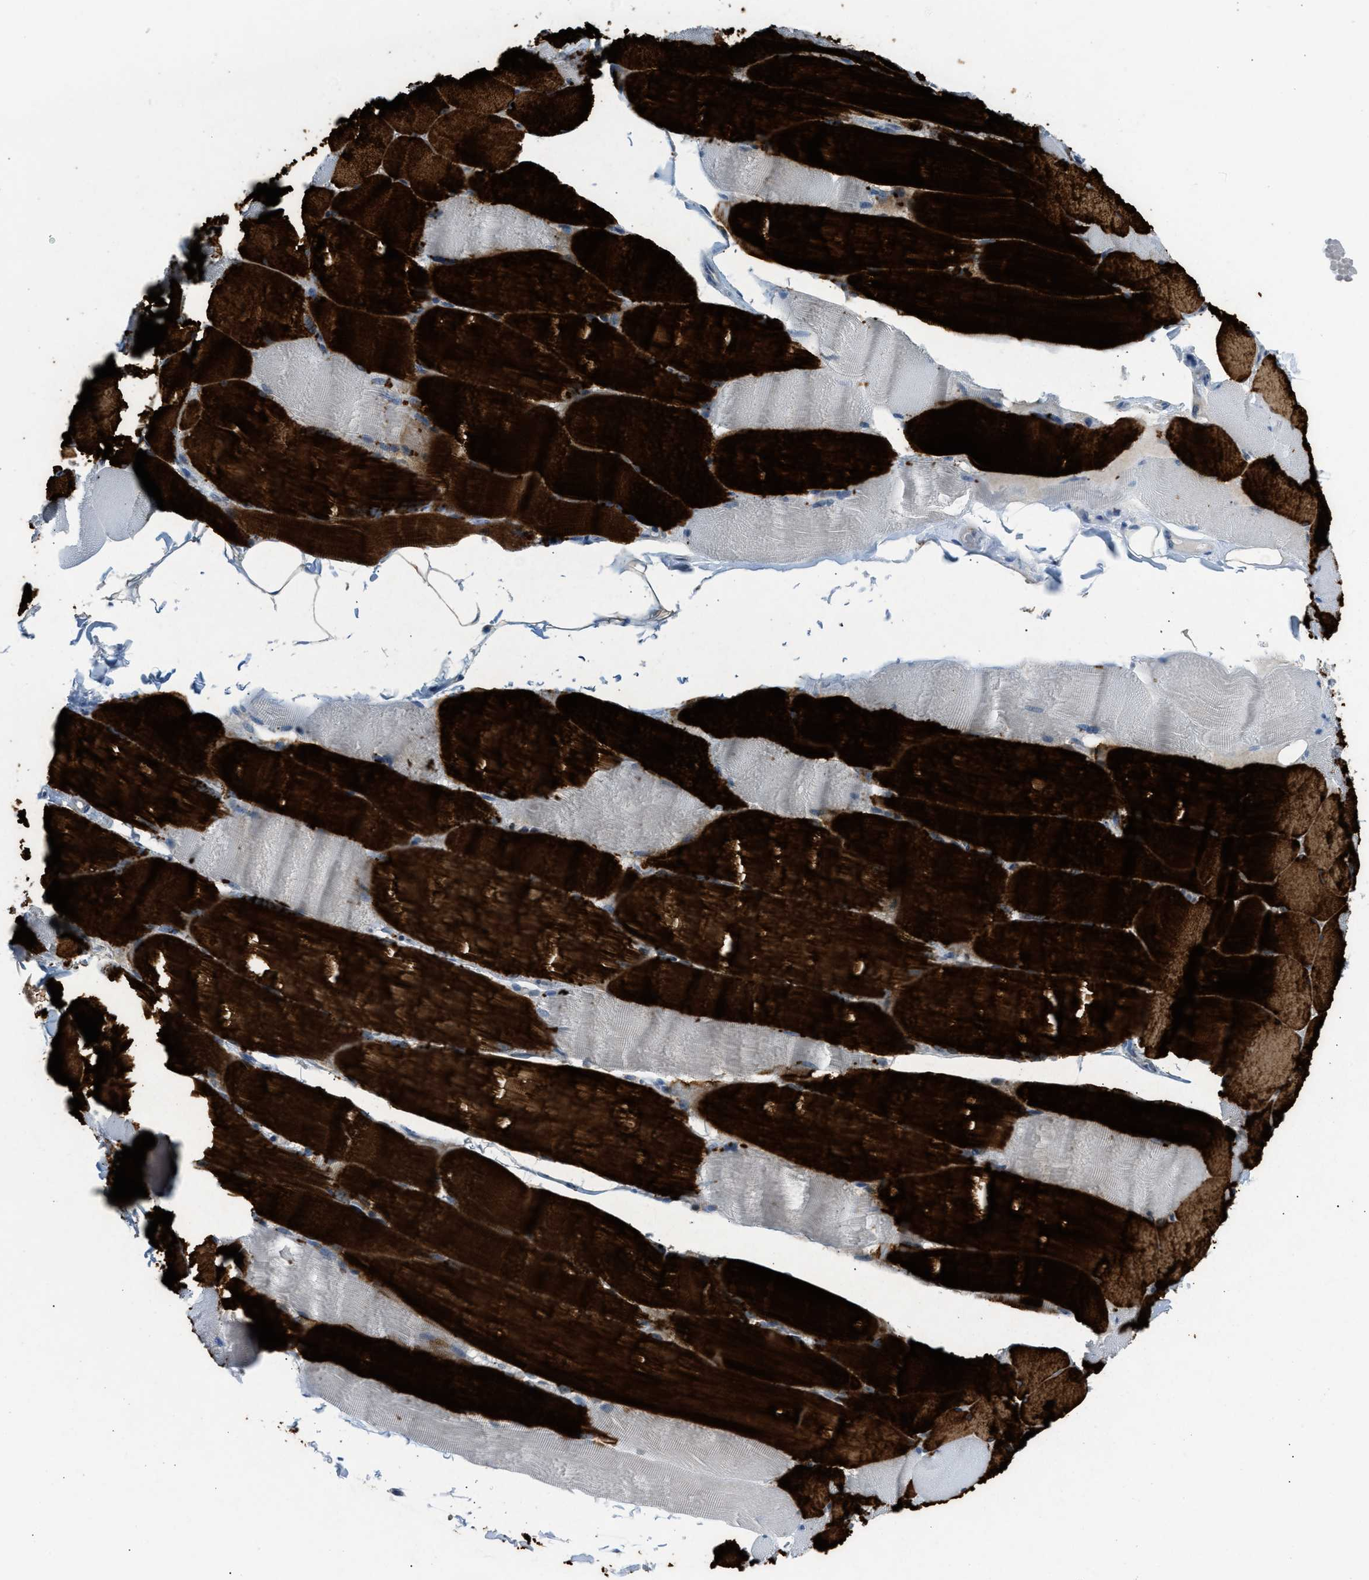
{"staining": {"intensity": "strong", "quantity": "25%-75%", "location": "cytoplasmic/membranous"}, "tissue": "skeletal muscle", "cell_type": "Myocytes", "image_type": "normal", "snomed": [{"axis": "morphology", "description": "Normal tissue, NOS"}, {"axis": "topography", "description": "Skin"}, {"axis": "topography", "description": "Skeletal muscle"}], "caption": "Immunohistochemical staining of normal skeletal muscle reveals high levels of strong cytoplasmic/membranous staining in approximately 25%-75% of myocytes.", "gene": "ERBB2", "patient": {"sex": "male", "age": 83}}